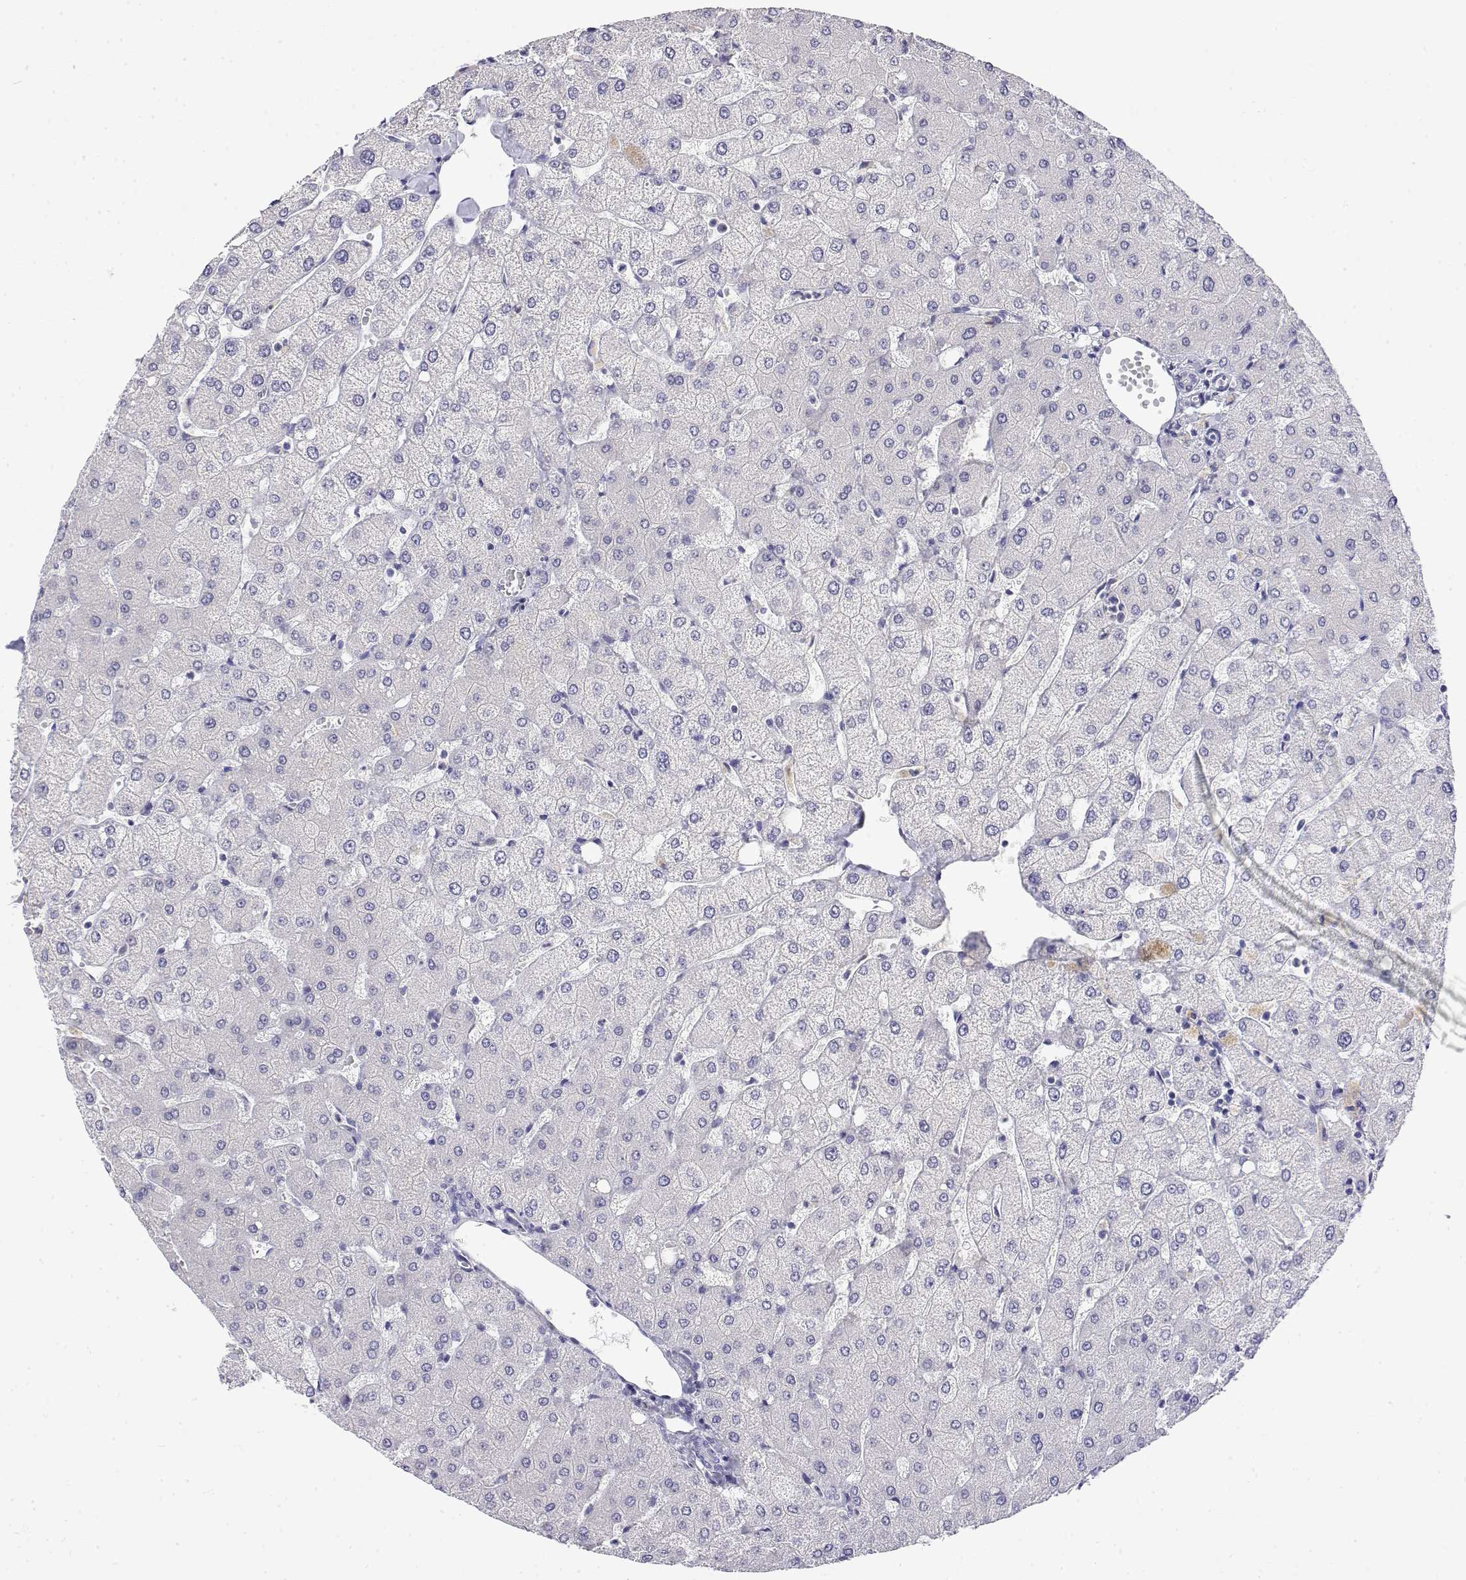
{"staining": {"intensity": "negative", "quantity": "none", "location": "none"}, "tissue": "liver", "cell_type": "Cholangiocytes", "image_type": "normal", "snomed": [{"axis": "morphology", "description": "Normal tissue, NOS"}, {"axis": "topography", "description": "Liver"}], "caption": "This is an immunohistochemistry (IHC) image of unremarkable human liver. There is no staining in cholangiocytes.", "gene": "LY6D", "patient": {"sex": "female", "age": 54}}